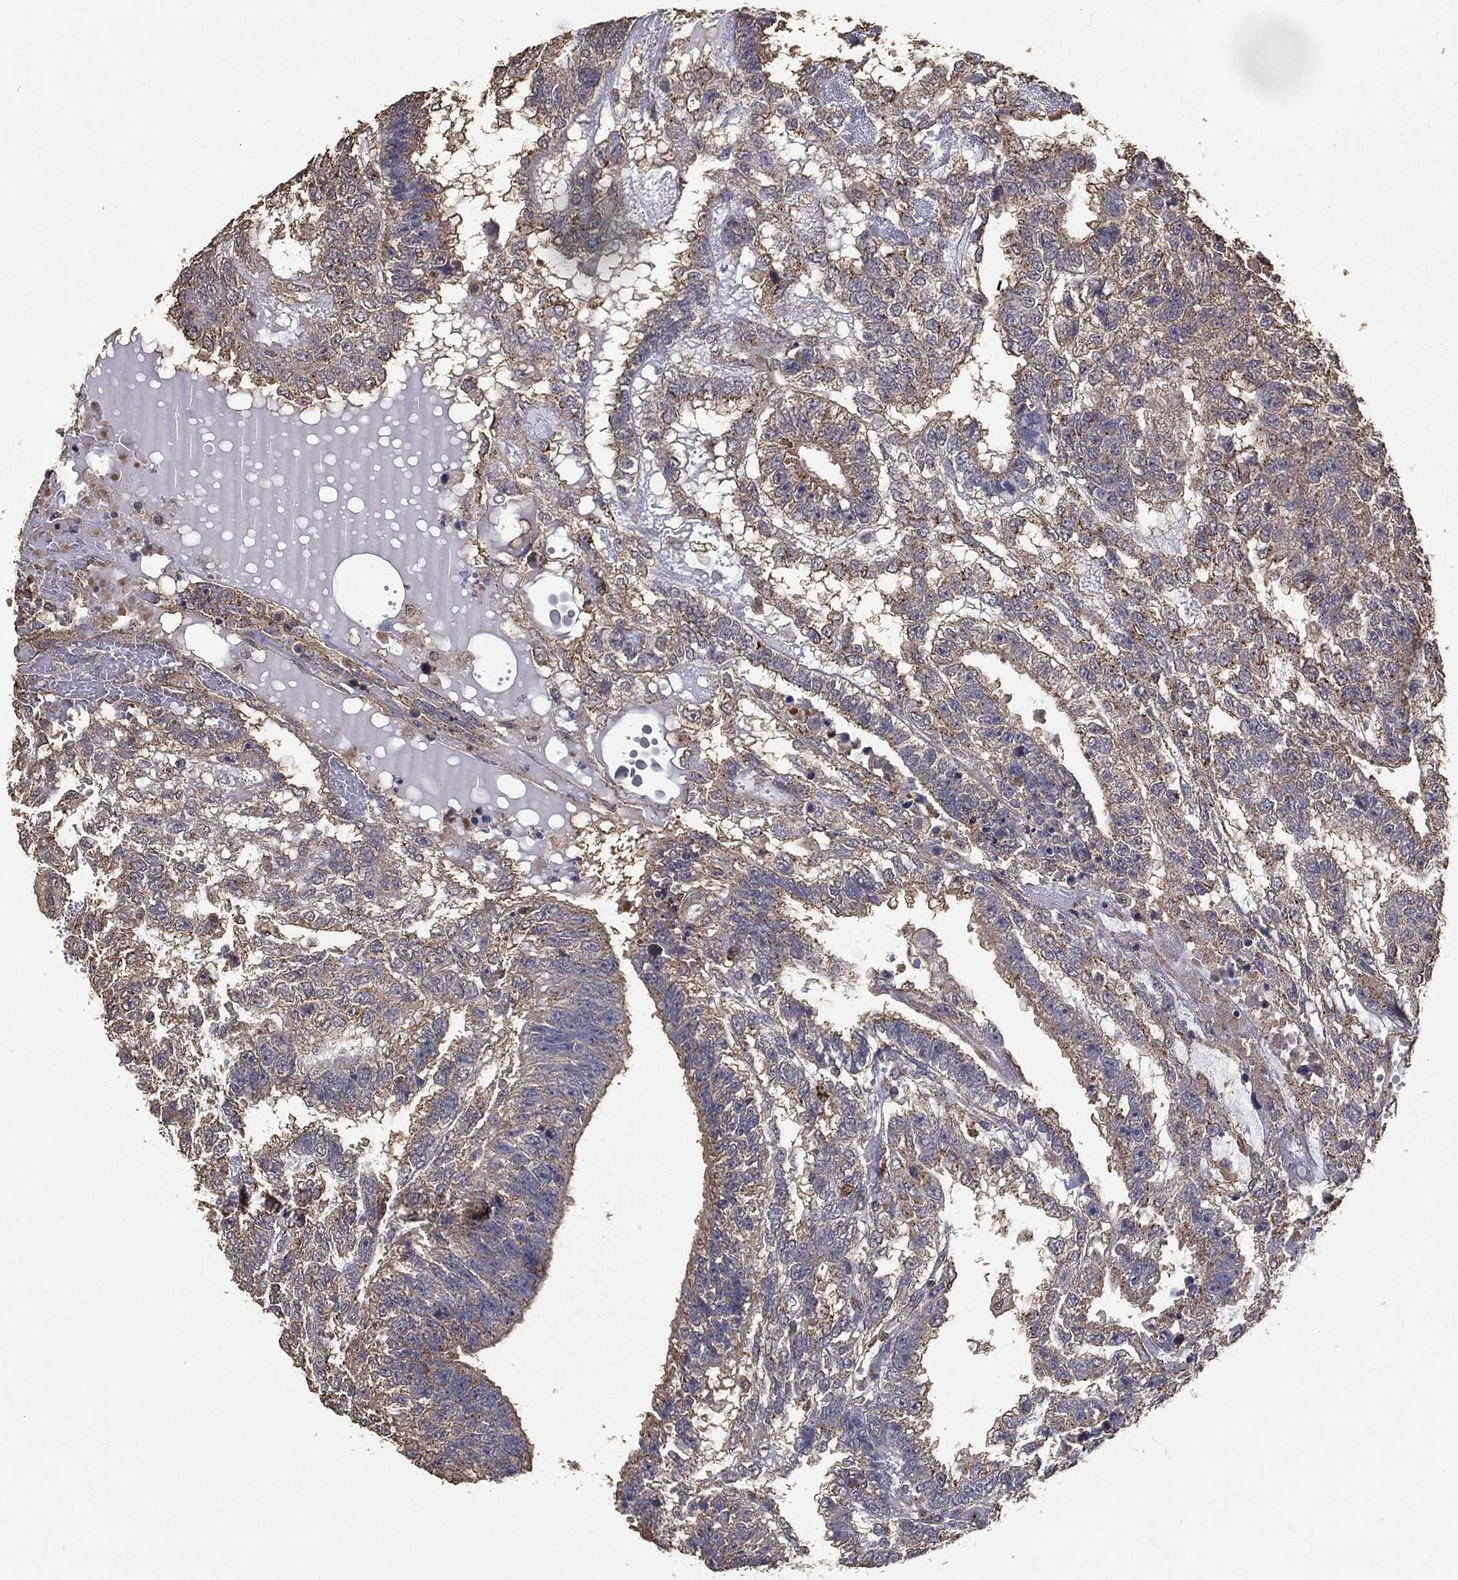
{"staining": {"intensity": "weak", "quantity": "25%-75%", "location": "cytoplasmic/membranous"}, "tissue": "testis cancer", "cell_type": "Tumor cells", "image_type": "cancer", "snomed": [{"axis": "morphology", "description": "Seminoma, NOS"}, {"axis": "morphology", "description": "Carcinoma, Embryonal, NOS"}, {"axis": "topography", "description": "Testis"}], "caption": "DAB immunohistochemical staining of human testis seminoma demonstrates weak cytoplasmic/membranous protein positivity in about 25%-75% of tumor cells.", "gene": "GPR183", "patient": {"sex": "male", "age": 41}}